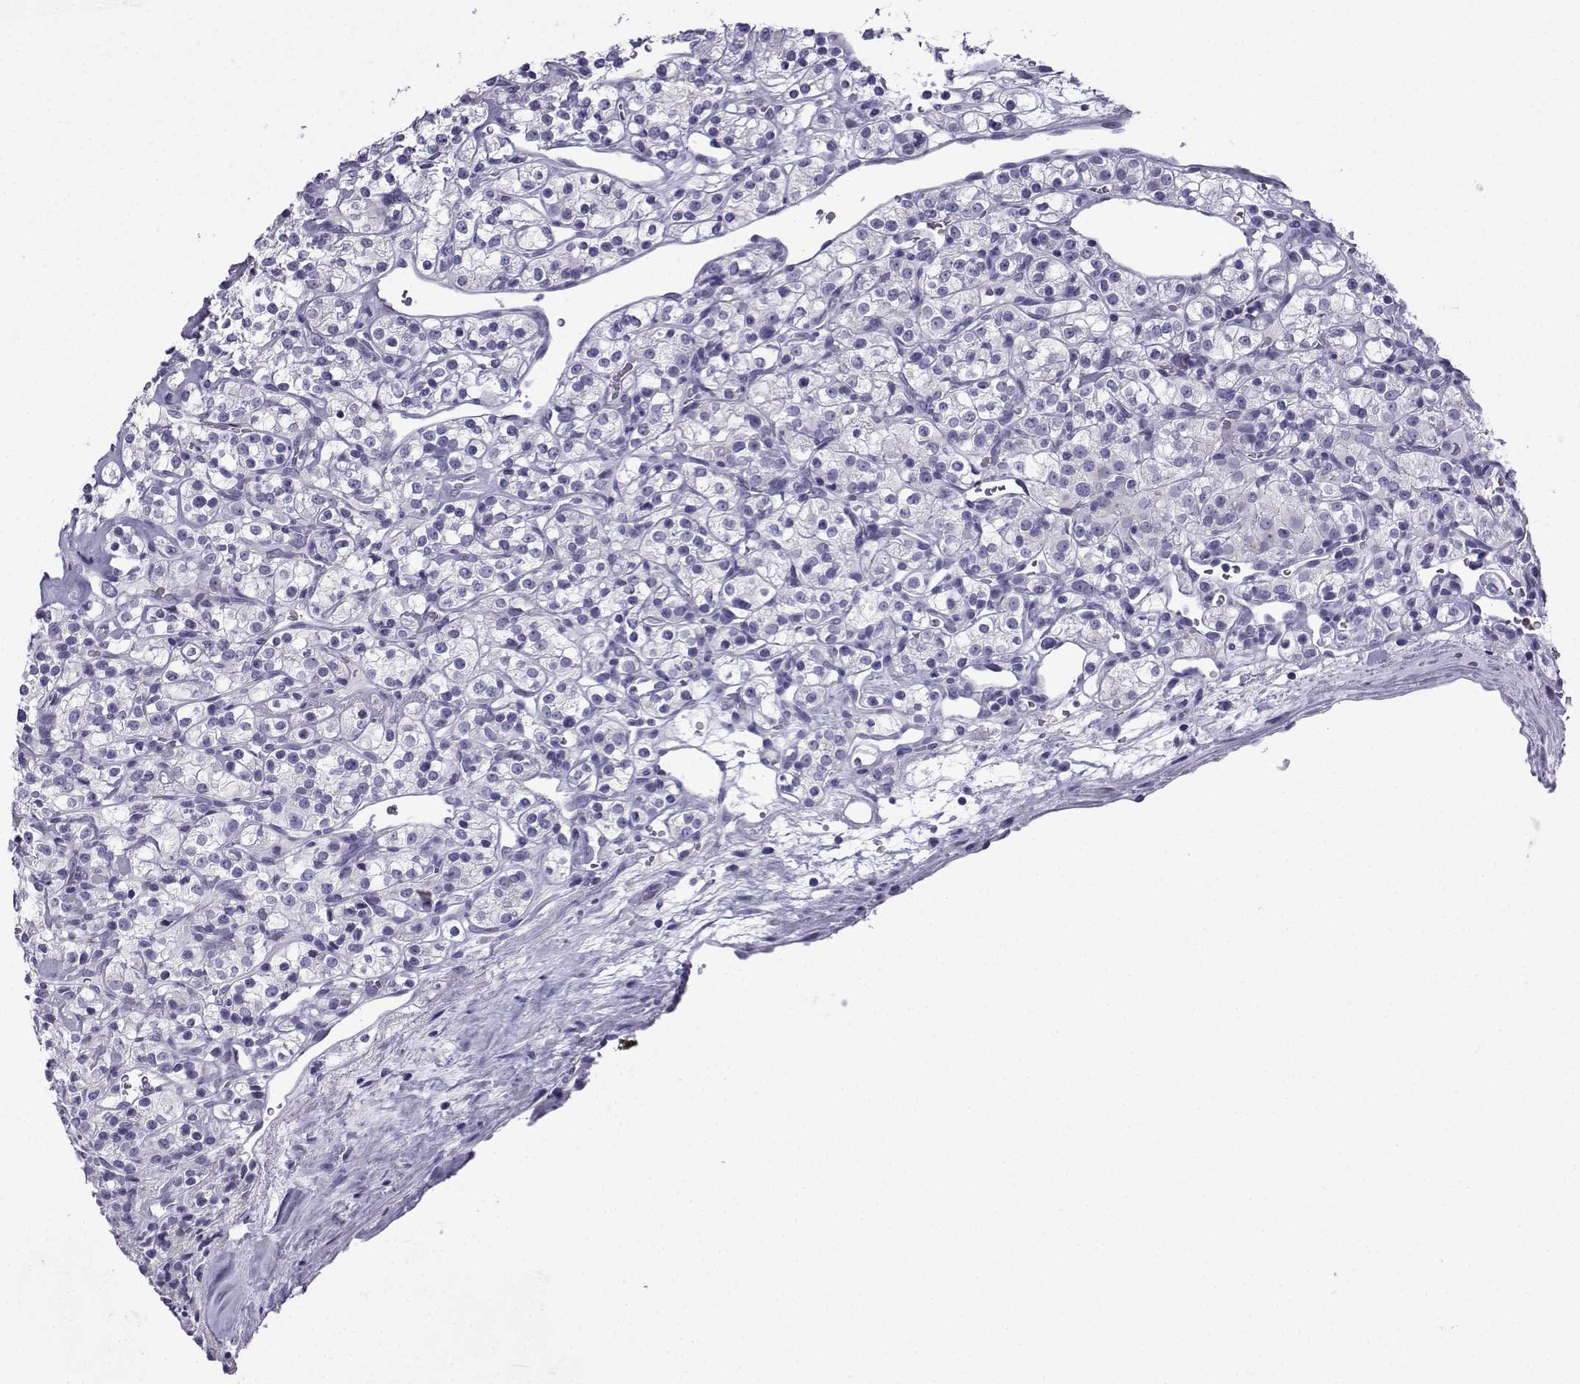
{"staining": {"intensity": "negative", "quantity": "none", "location": "none"}, "tissue": "renal cancer", "cell_type": "Tumor cells", "image_type": "cancer", "snomed": [{"axis": "morphology", "description": "Adenocarcinoma, NOS"}, {"axis": "topography", "description": "Kidney"}], "caption": "Immunohistochemical staining of human adenocarcinoma (renal) displays no significant expression in tumor cells.", "gene": "ACRBP", "patient": {"sex": "male", "age": 77}}